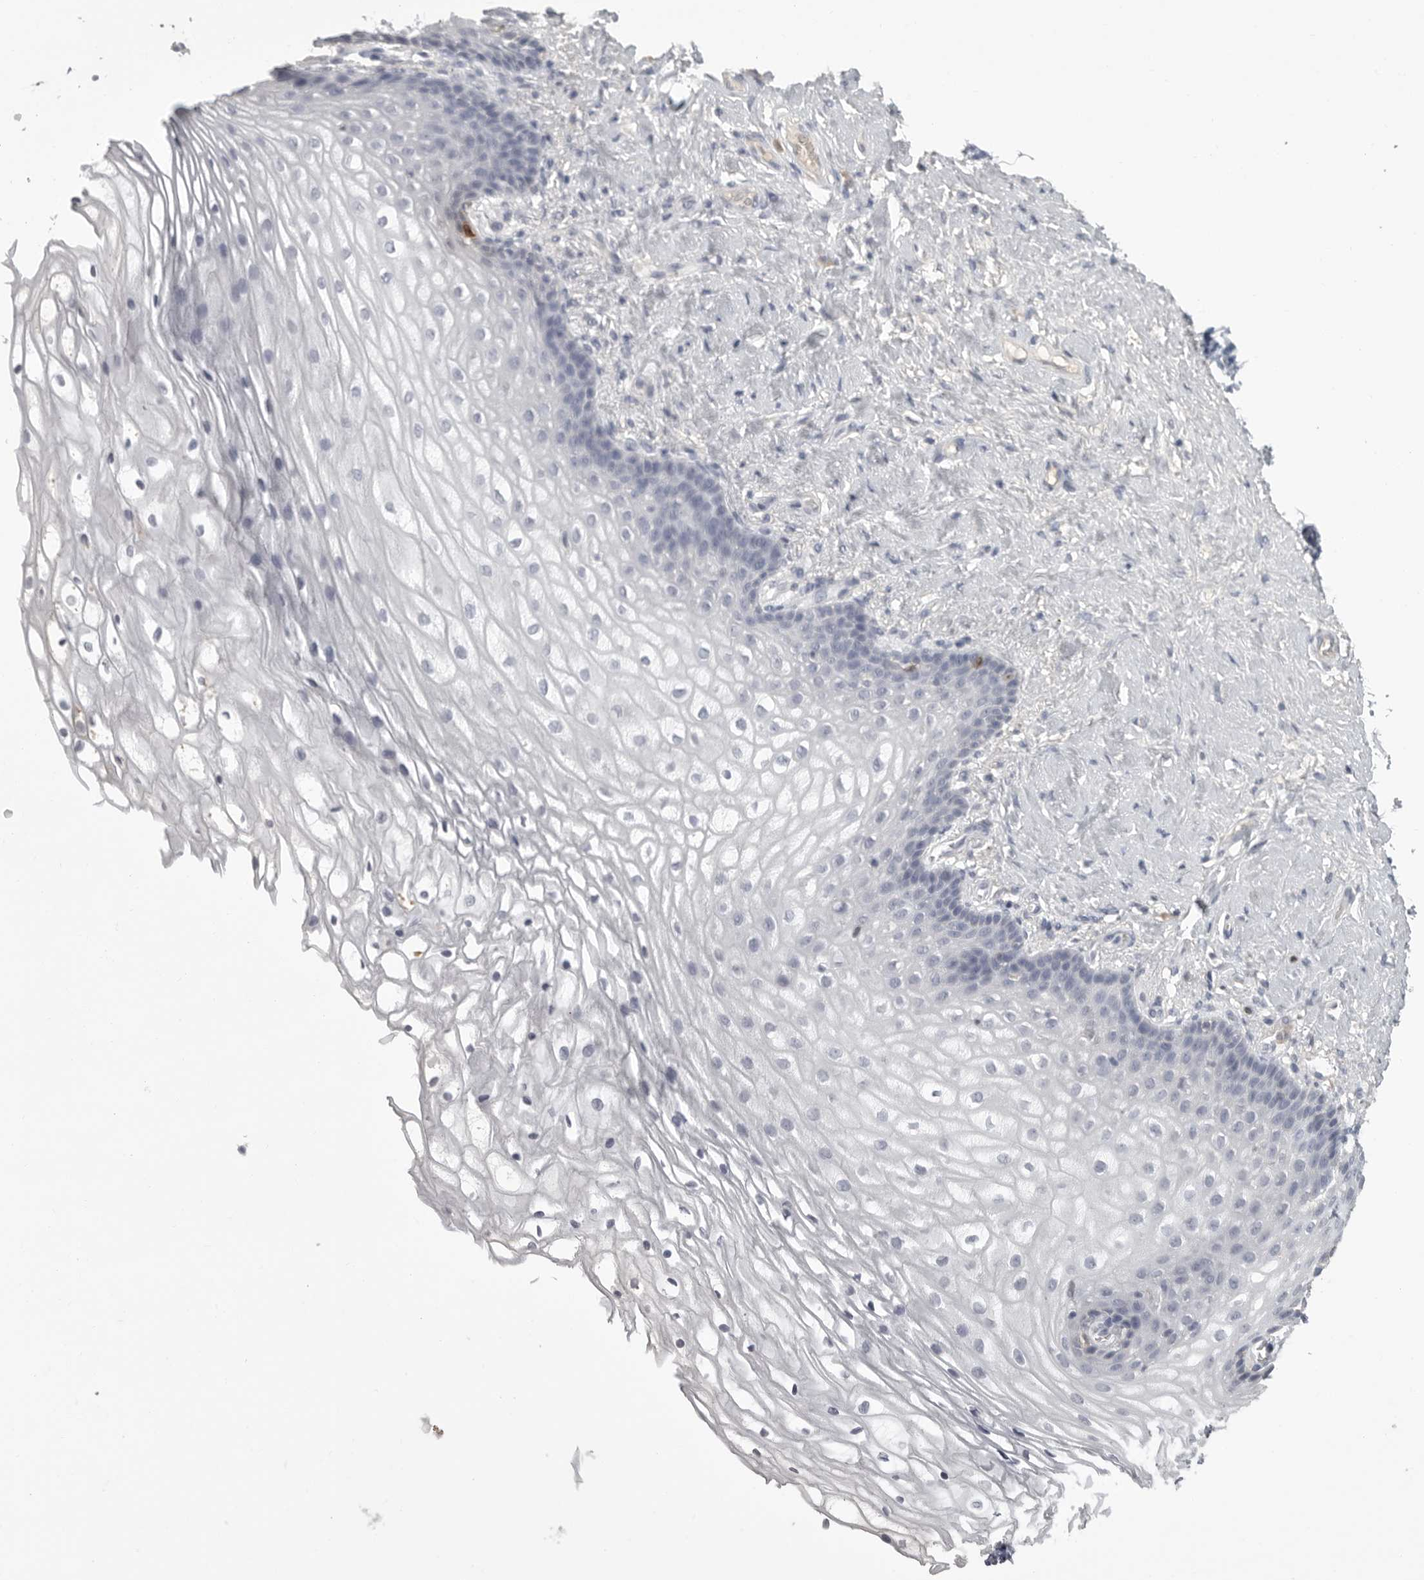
{"staining": {"intensity": "negative", "quantity": "none", "location": "none"}, "tissue": "vagina", "cell_type": "Squamous epithelial cells", "image_type": "normal", "snomed": [{"axis": "morphology", "description": "Normal tissue, NOS"}, {"axis": "topography", "description": "Vagina"}], "caption": "This is an immunohistochemistry (IHC) image of benign human vagina. There is no positivity in squamous epithelial cells.", "gene": "GNLY", "patient": {"sex": "female", "age": 60}}